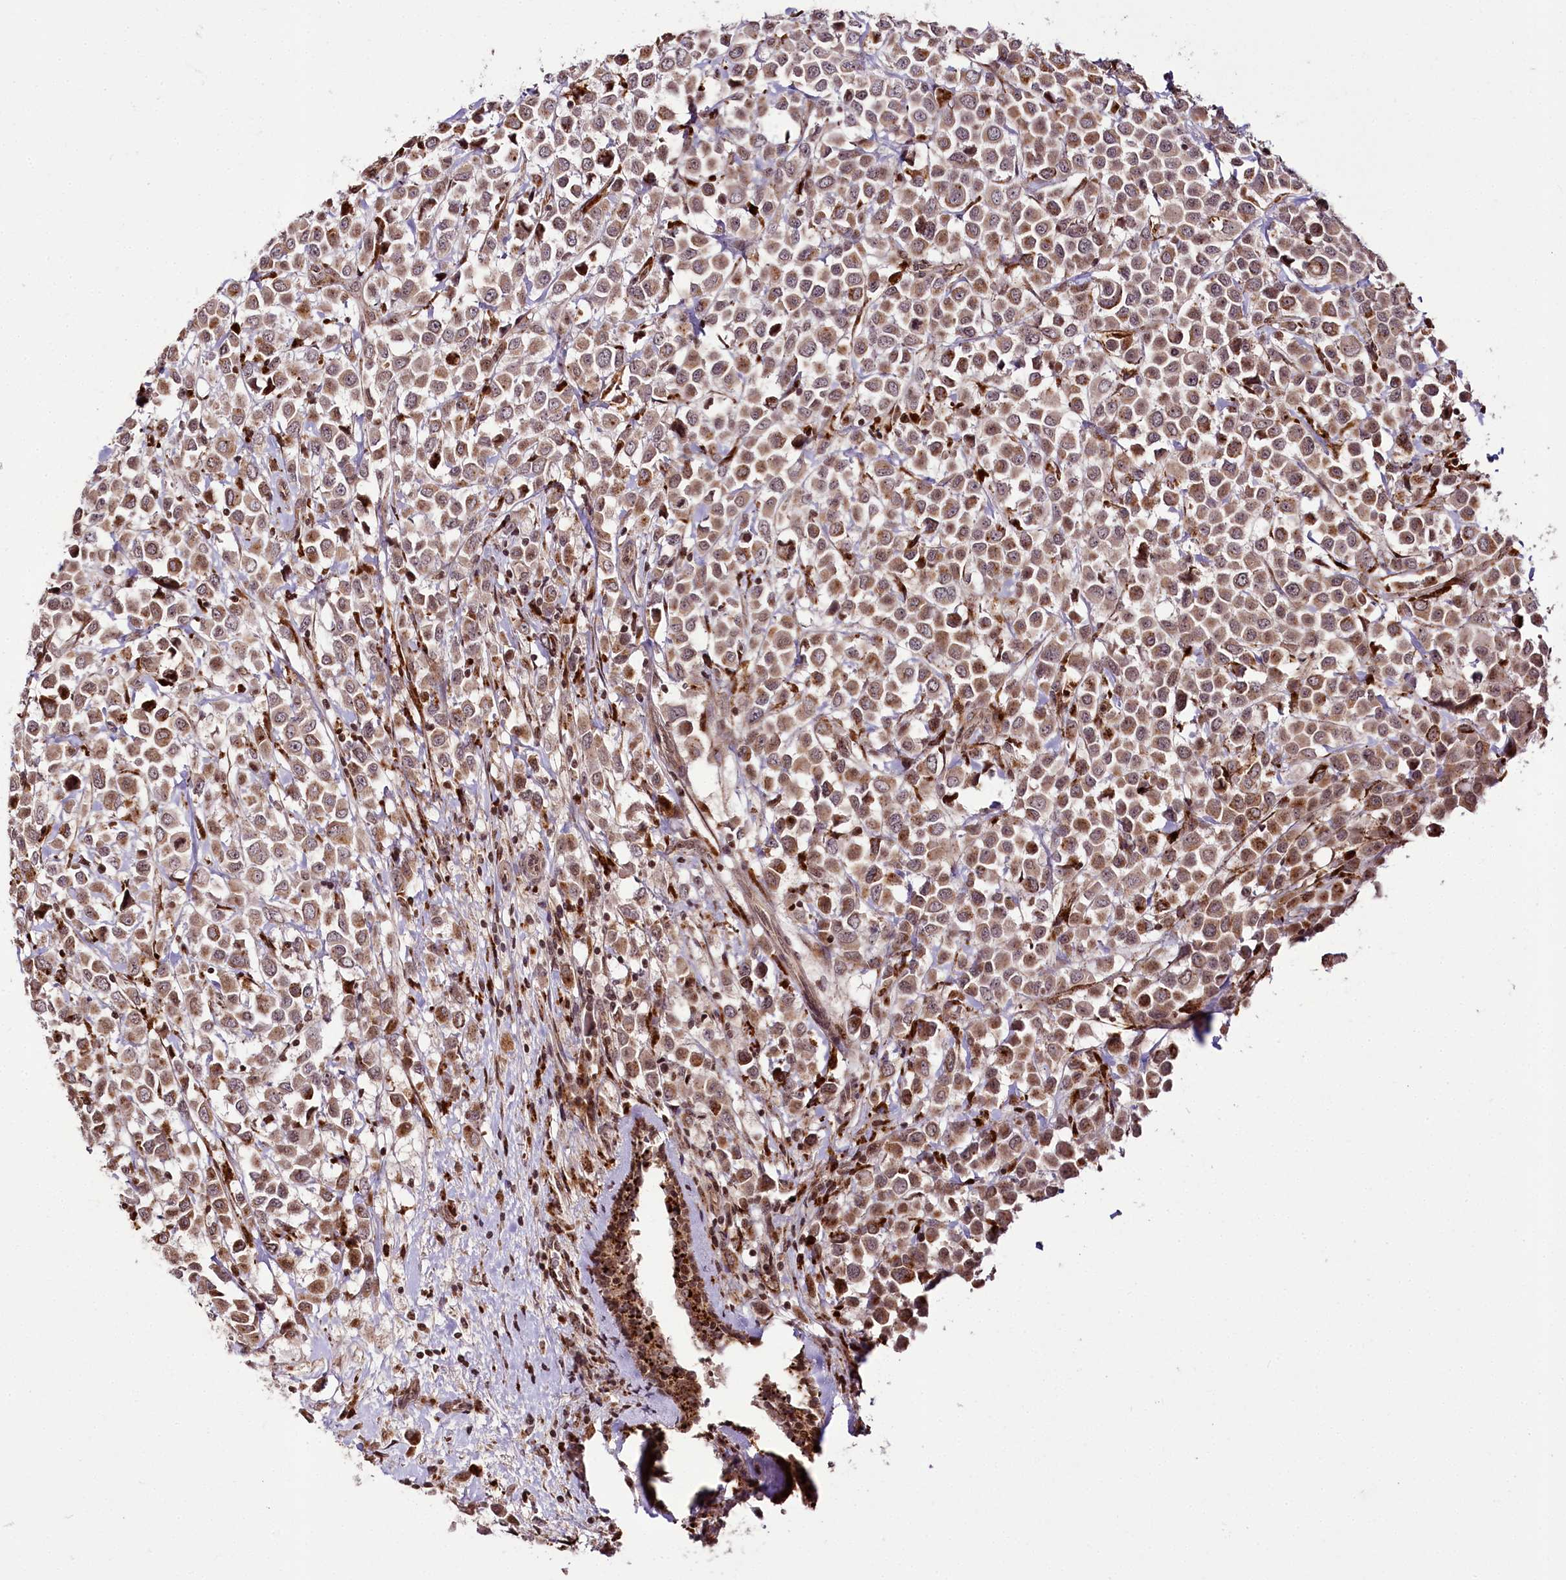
{"staining": {"intensity": "moderate", "quantity": ">75%", "location": "cytoplasmic/membranous,nuclear"}, "tissue": "breast cancer", "cell_type": "Tumor cells", "image_type": "cancer", "snomed": [{"axis": "morphology", "description": "Duct carcinoma"}, {"axis": "topography", "description": "Breast"}], "caption": "Immunohistochemistry (IHC) staining of infiltrating ductal carcinoma (breast), which exhibits medium levels of moderate cytoplasmic/membranous and nuclear staining in approximately >75% of tumor cells indicating moderate cytoplasmic/membranous and nuclear protein staining. The staining was performed using DAB (3,3'-diaminobenzidine) (brown) for protein detection and nuclei were counterstained in hematoxylin (blue).", "gene": "HOXC8", "patient": {"sex": "female", "age": 61}}